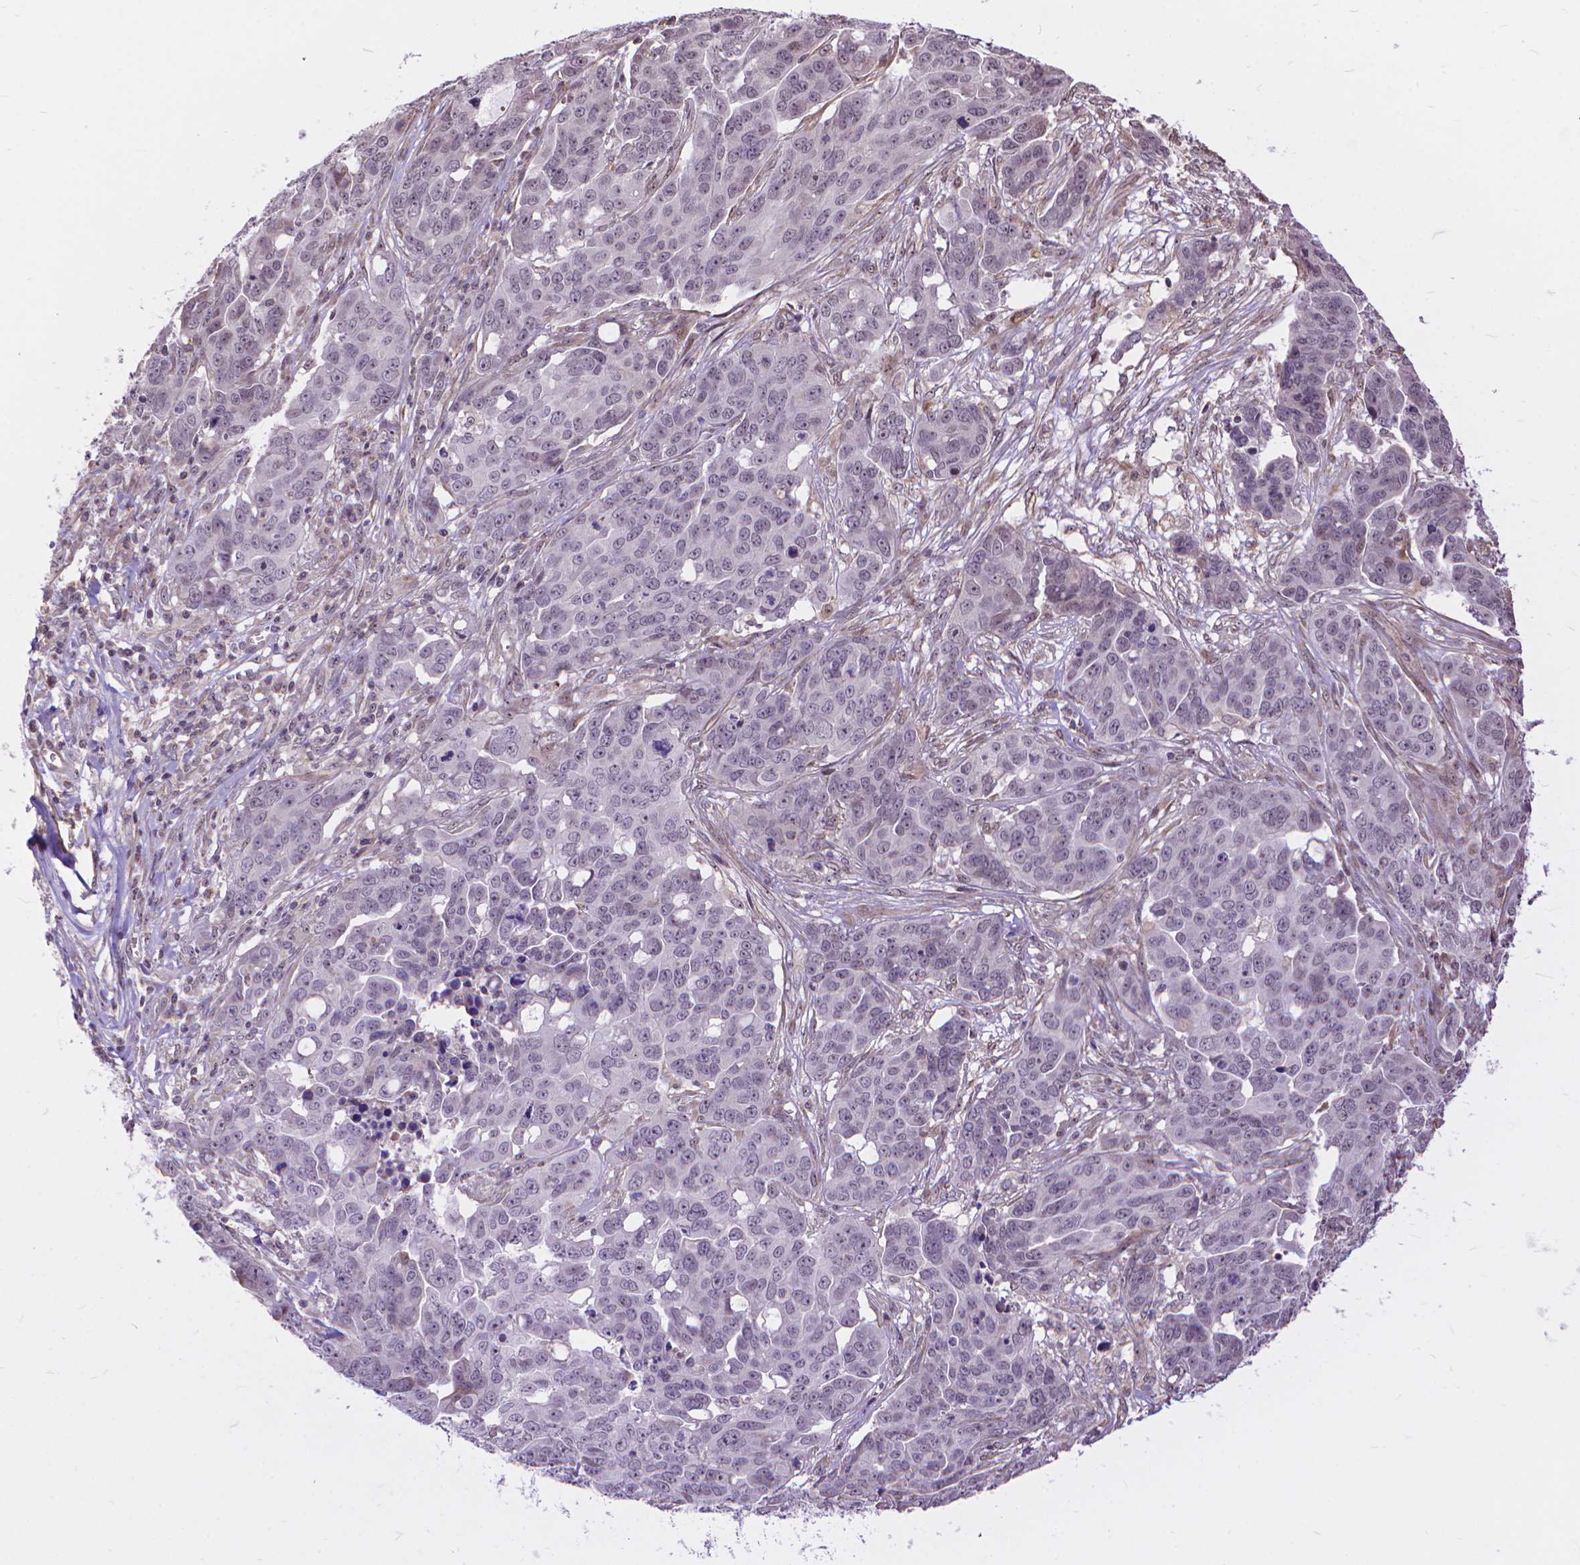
{"staining": {"intensity": "negative", "quantity": "none", "location": "none"}, "tissue": "ovarian cancer", "cell_type": "Tumor cells", "image_type": "cancer", "snomed": [{"axis": "morphology", "description": "Carcinoma, endometroid"}, {"axis": "topography", "description": "Ovary"}], "caption": "Tumor cells are negative for brown protein staining in ovarian cancer.", "gene": "TMEM135", "patient": {"sex": "female", "age": 78}}